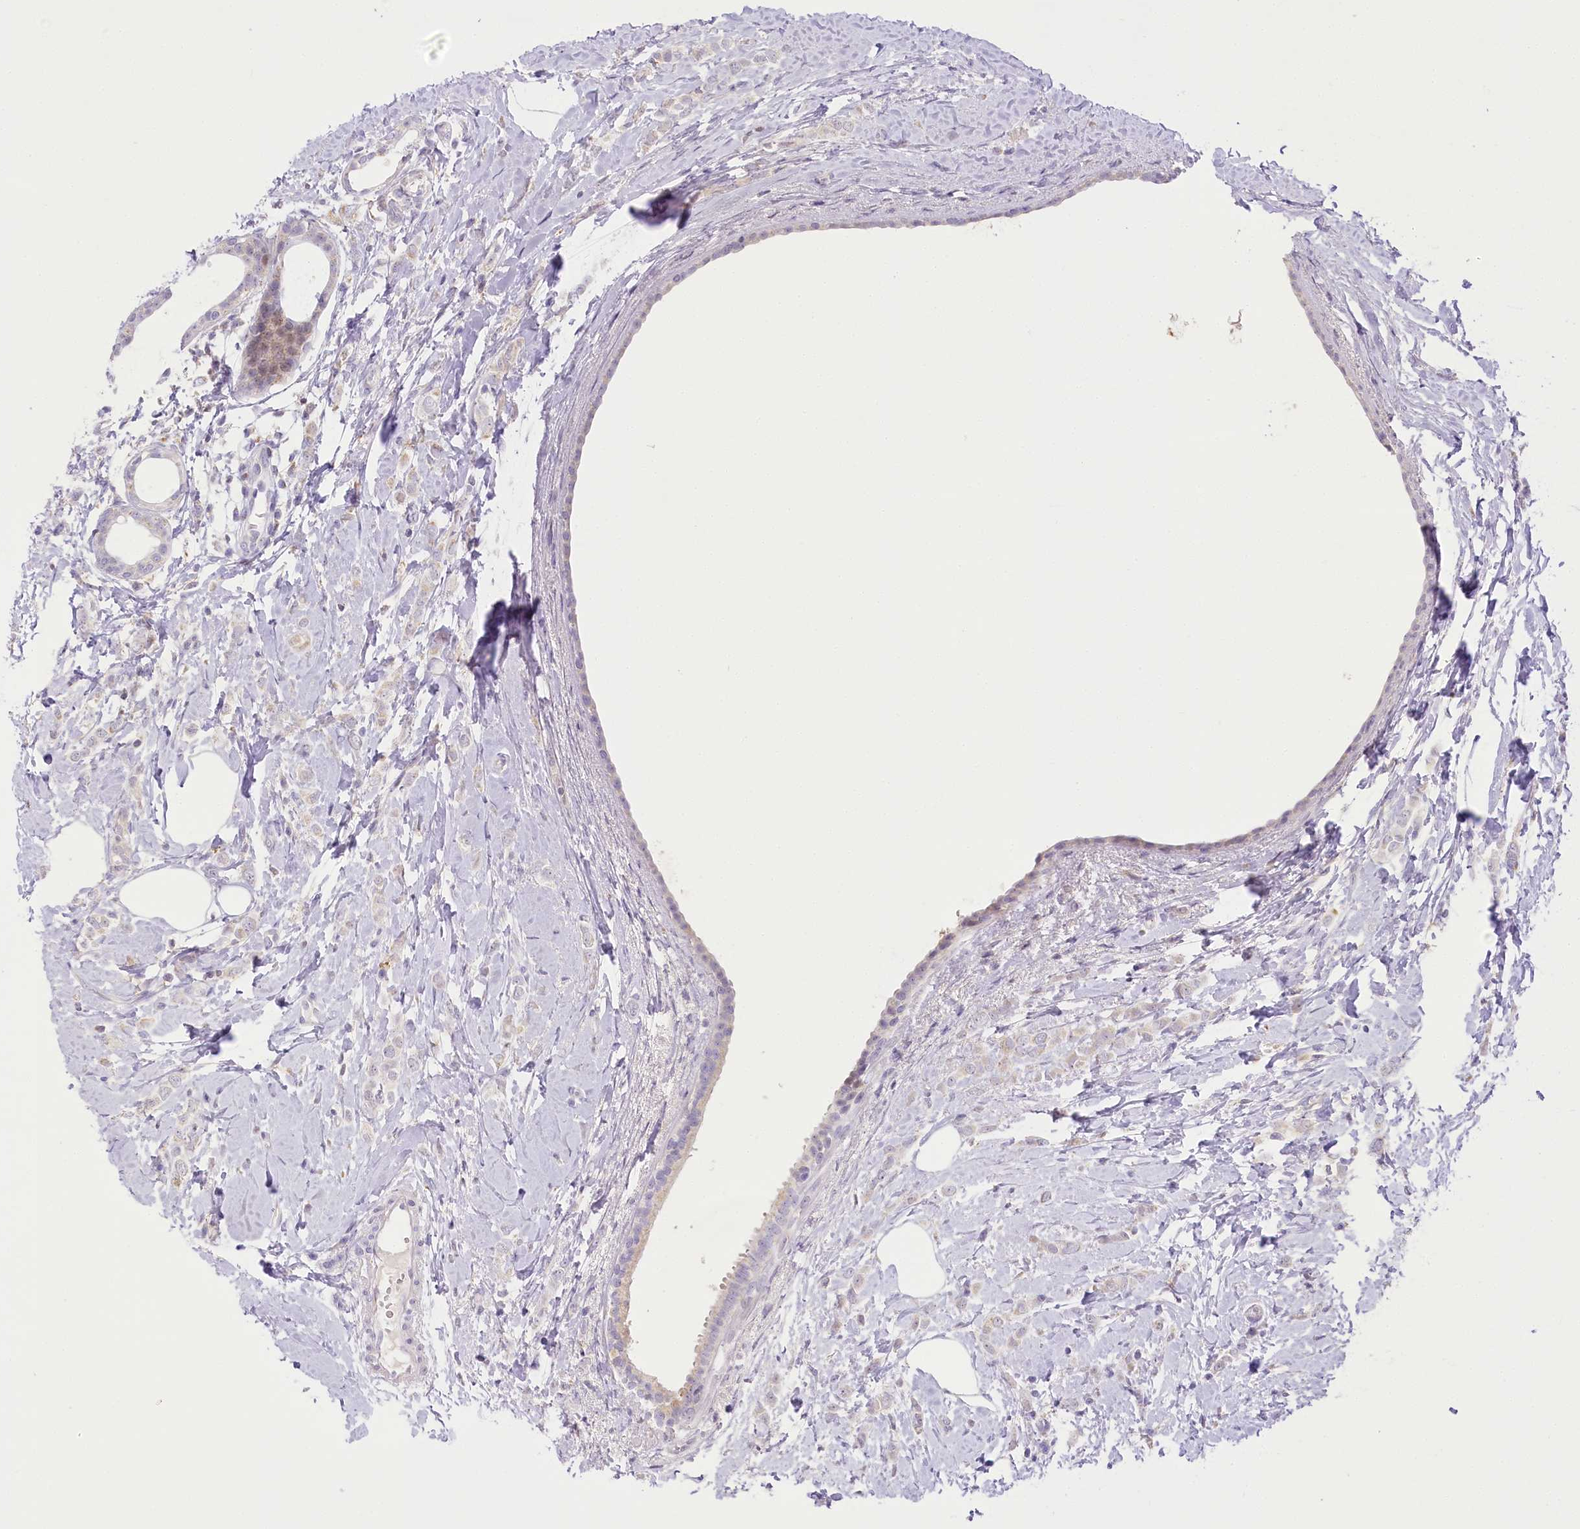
{"staining": {"intensity": "negative", "quantity": "none", "location": "none"}, "tissue": "breast cancer", "cell_type": "Tumor cells", "image_type": "cancer", "snomed": [{"axis": "morphology", "description": "Lobular carcinoma"}, {"axis": "topography", "description": "Breast"}], "caption": "An immunohistochemistry histopathology image of breast cancer is shown. There is no staining in tumor cells of breast cancer. (DAB (3,3'-diaminobenzidine) immunohistochemistry with hematoxylin counter stain).", "gene": "CCDC30", "patient": {"sex": "female", "age": 47}}